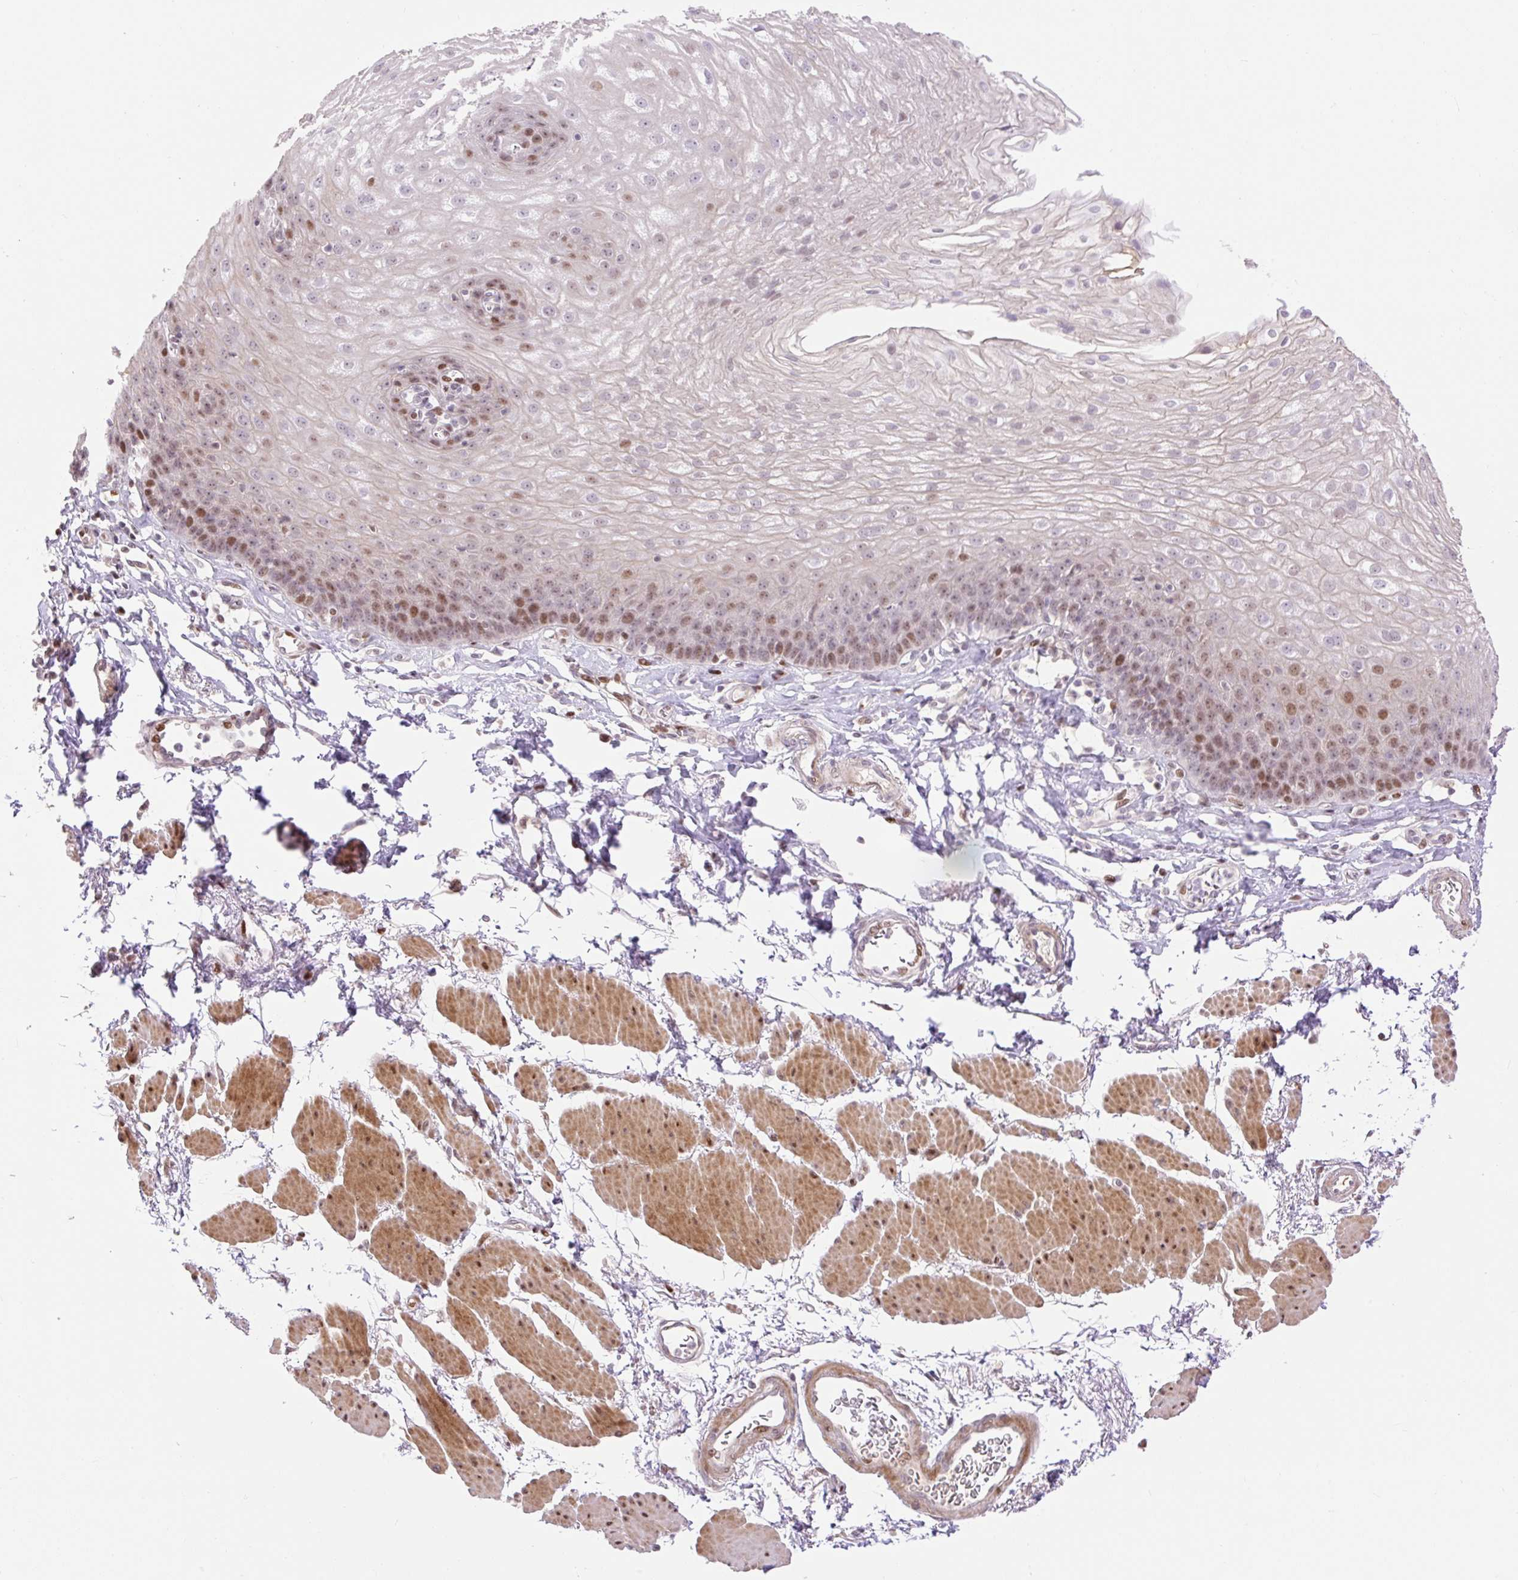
{"staining": {"intensity": "moderate", "quantity": "25%-75%", "location": "nuclear"}, "tissue": "esophagus", "cell_type": "Squamous epithelial cells", "image_type": "normal", "snomed": [{"axis": "morphology", "description": "Normal tissue, NOS"}, {"axis": "topography", "description": "Esophagus"}], "caption": "Immunohistochemistry (IHC) staining of normal esophagus, which shows medium levels of moderate nuclear staining in about 25%-75% of squamous epithelial cells indicating moderate nuclear protein expression. The staining was performed using DAB (3,3'-diaminobenzidine) (brown) for protein detection and nuclei were counterstained in hematoxylin (blue).", "gene": "RIPPLY3", "patient": {"sex": "female", "age": 81}}